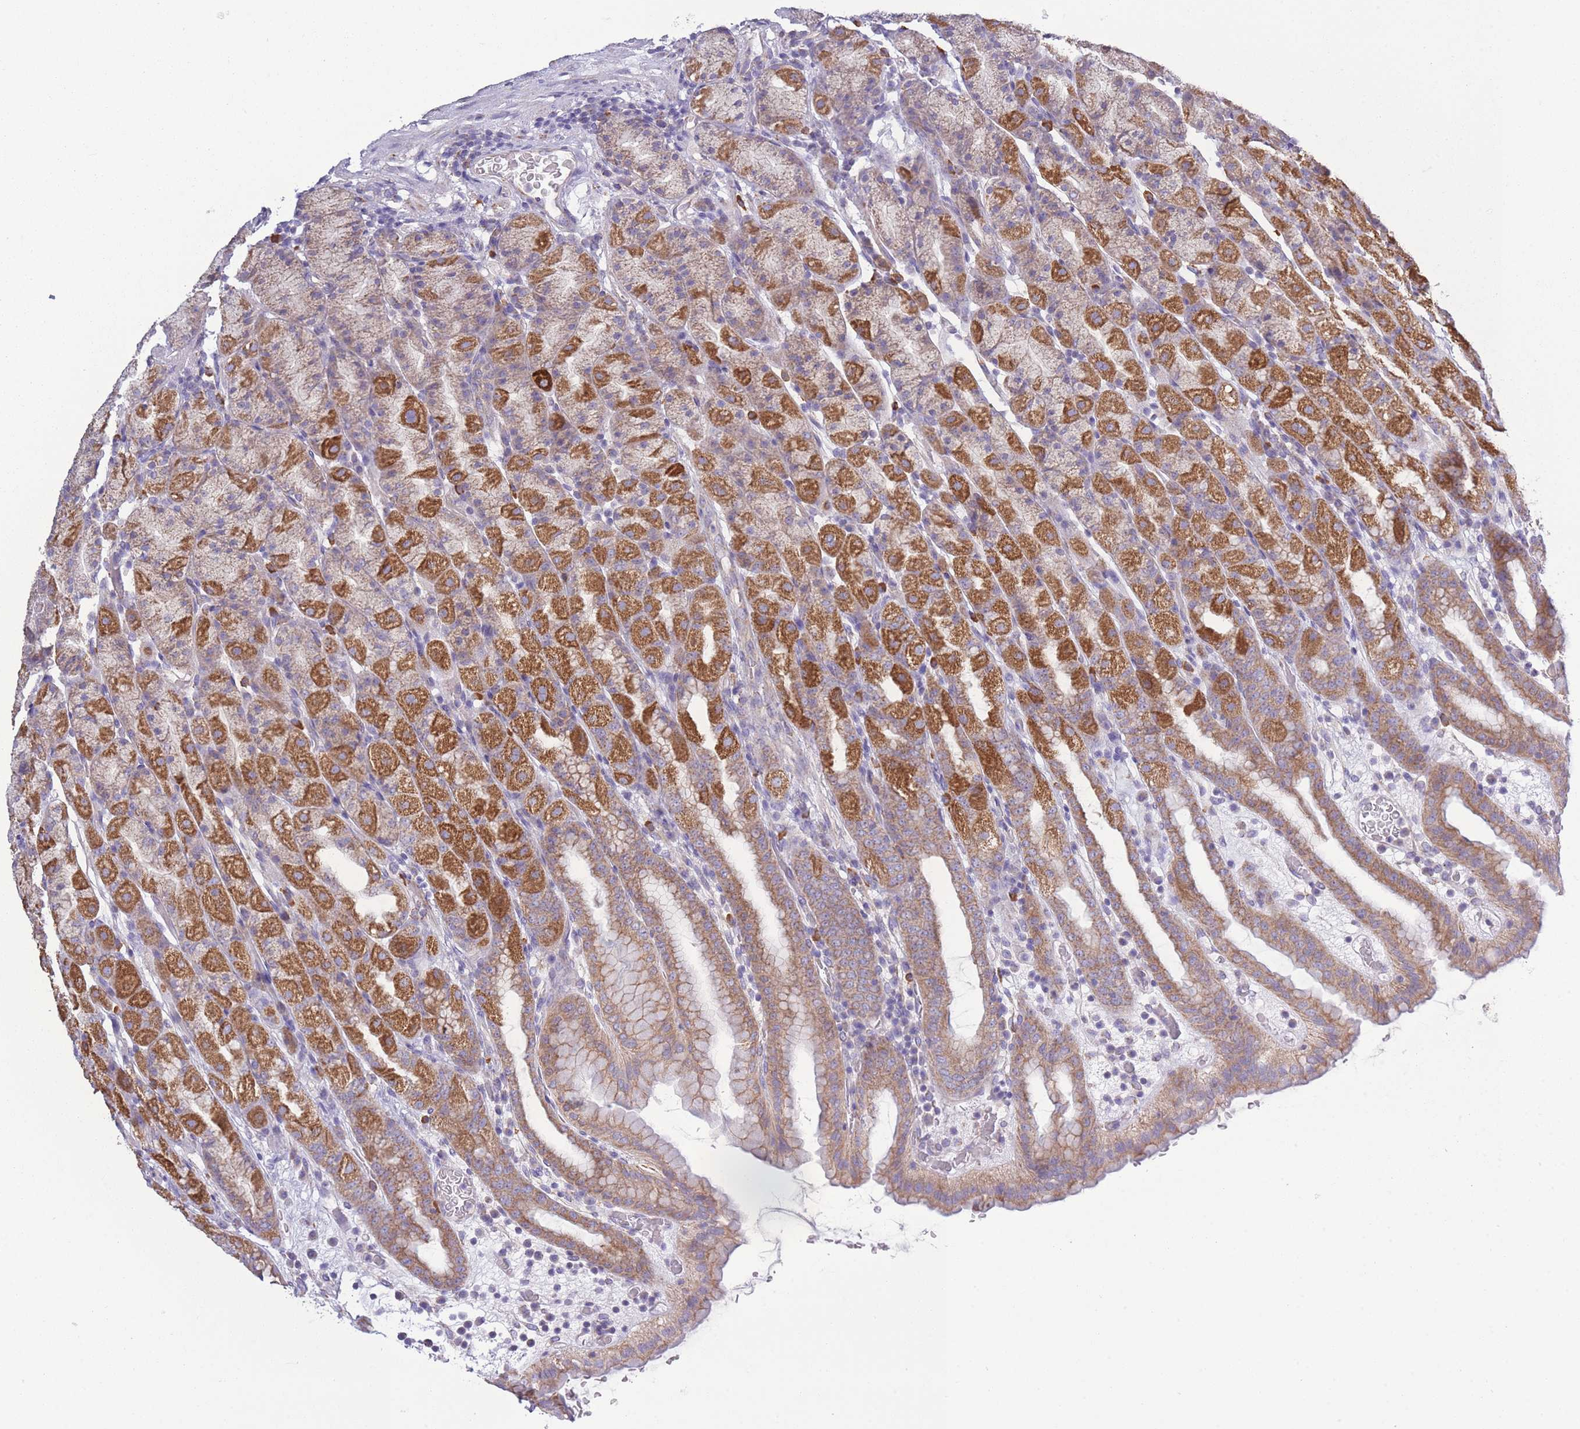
{"staining": {"intensity": "strong", "quantity": "25%-75%", "location": "cytoplasmic/membranous"}, "tissue": "stomach", "cell_type": "Glandular cells", "image_type": "normal", "snomed": [{"axis": "morphology", "description": "Normal tissue, NOS"}, {"axis": "topography", "description": "Stomach, upper"}], "caption": "Stomach stained with a protein marker shows strong staining in glandular cells.", "gene": "PDHA1", "patient": {"sex": "male", "age": 68}}